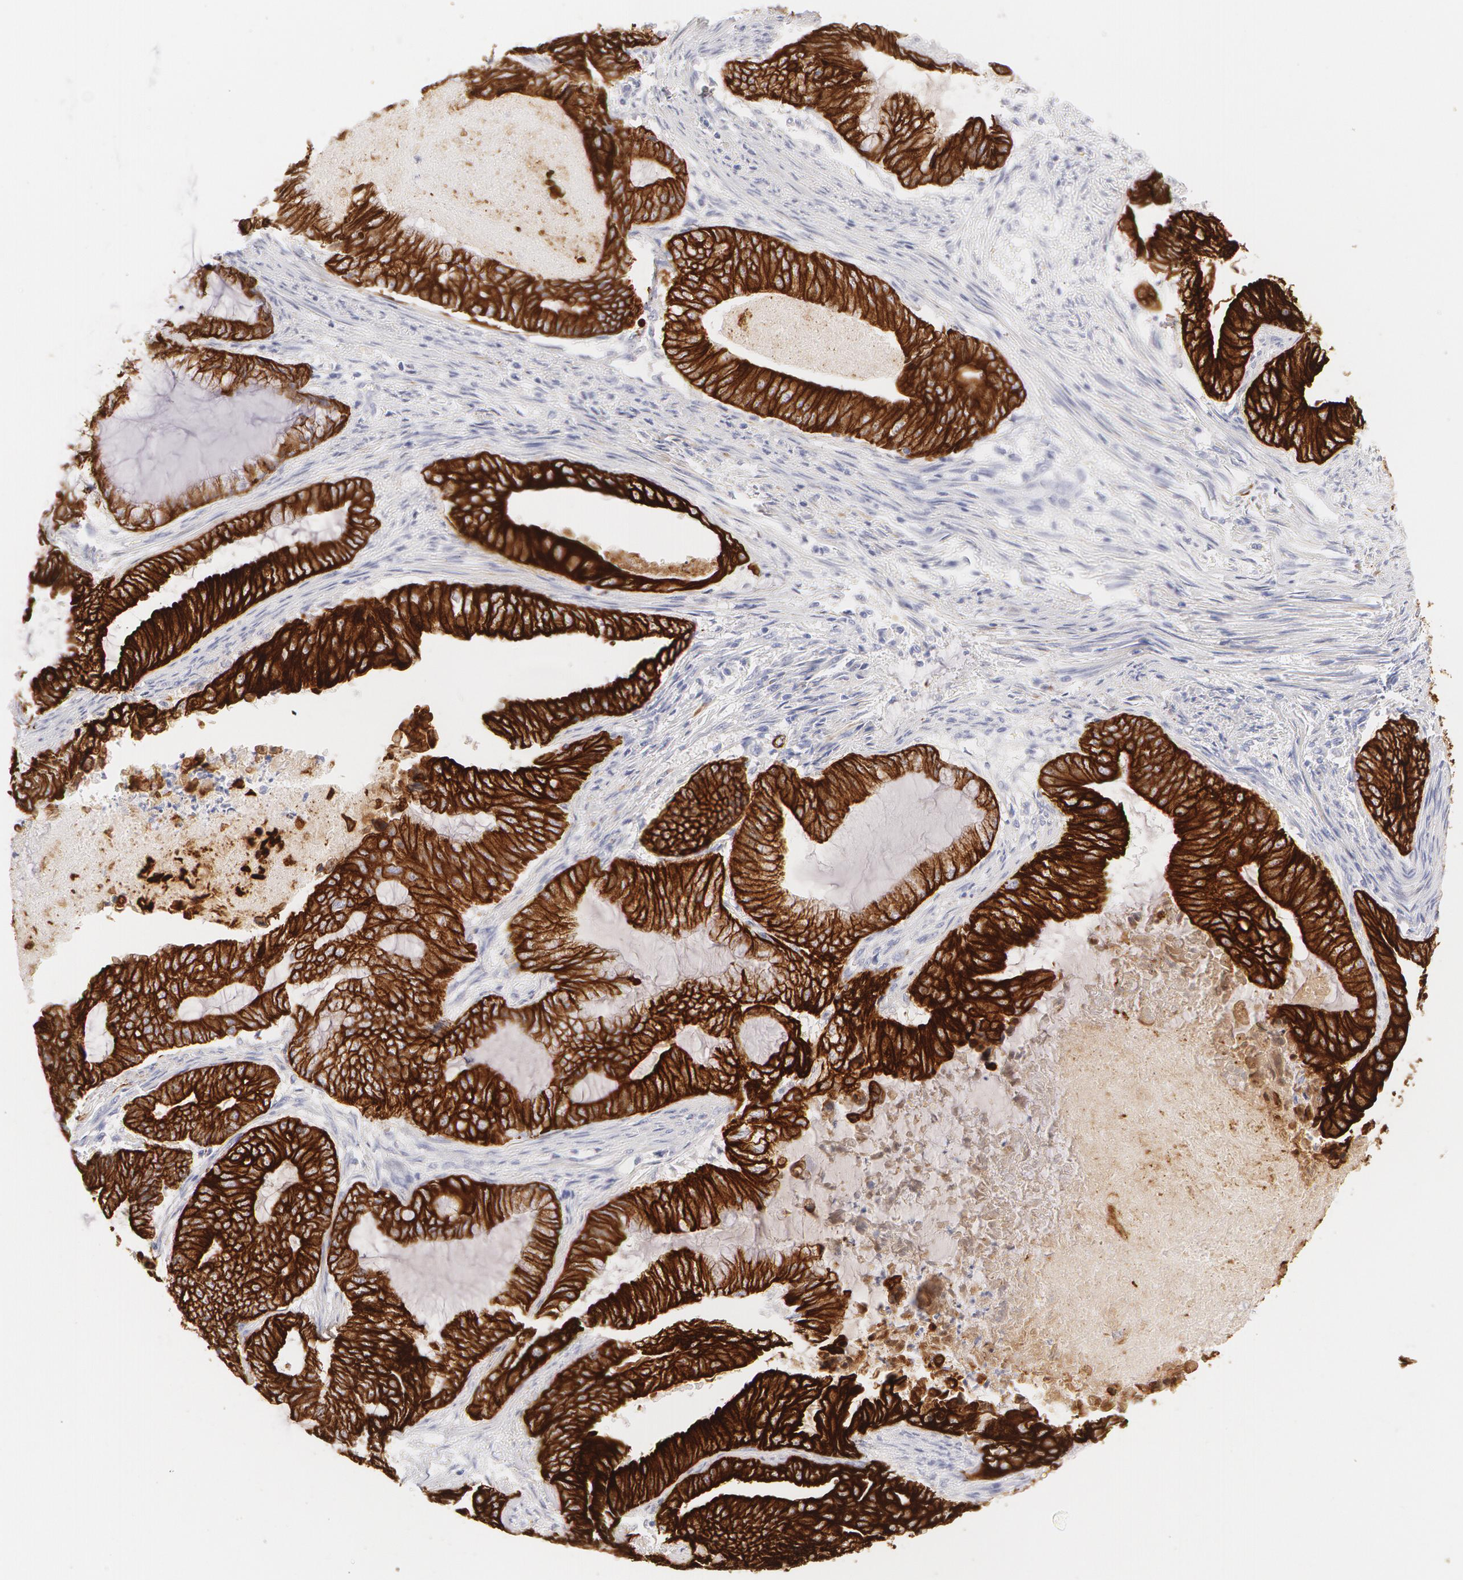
{"staining": {"intensity": "strong", "quantity": ">75%", "location": "cytoplasmic/membranous"}, "tissue": "endometrial cancer", "cell_type": "Tumor cells", "image_type": "cancer", "snomed": [{"axis": "morphology", "description": "Adenocarcinoma, NOS"}, {"axis": "topography", "description": "Endometrium"}], "caption": "A high amount of strong cytoplasmic/membranous positivity is seen in about >75% of tumor cells in adenocarcinoma (endometrial) tissue.", "gene": "KRT8", "patient": {"sex": "female", "age": 63}}